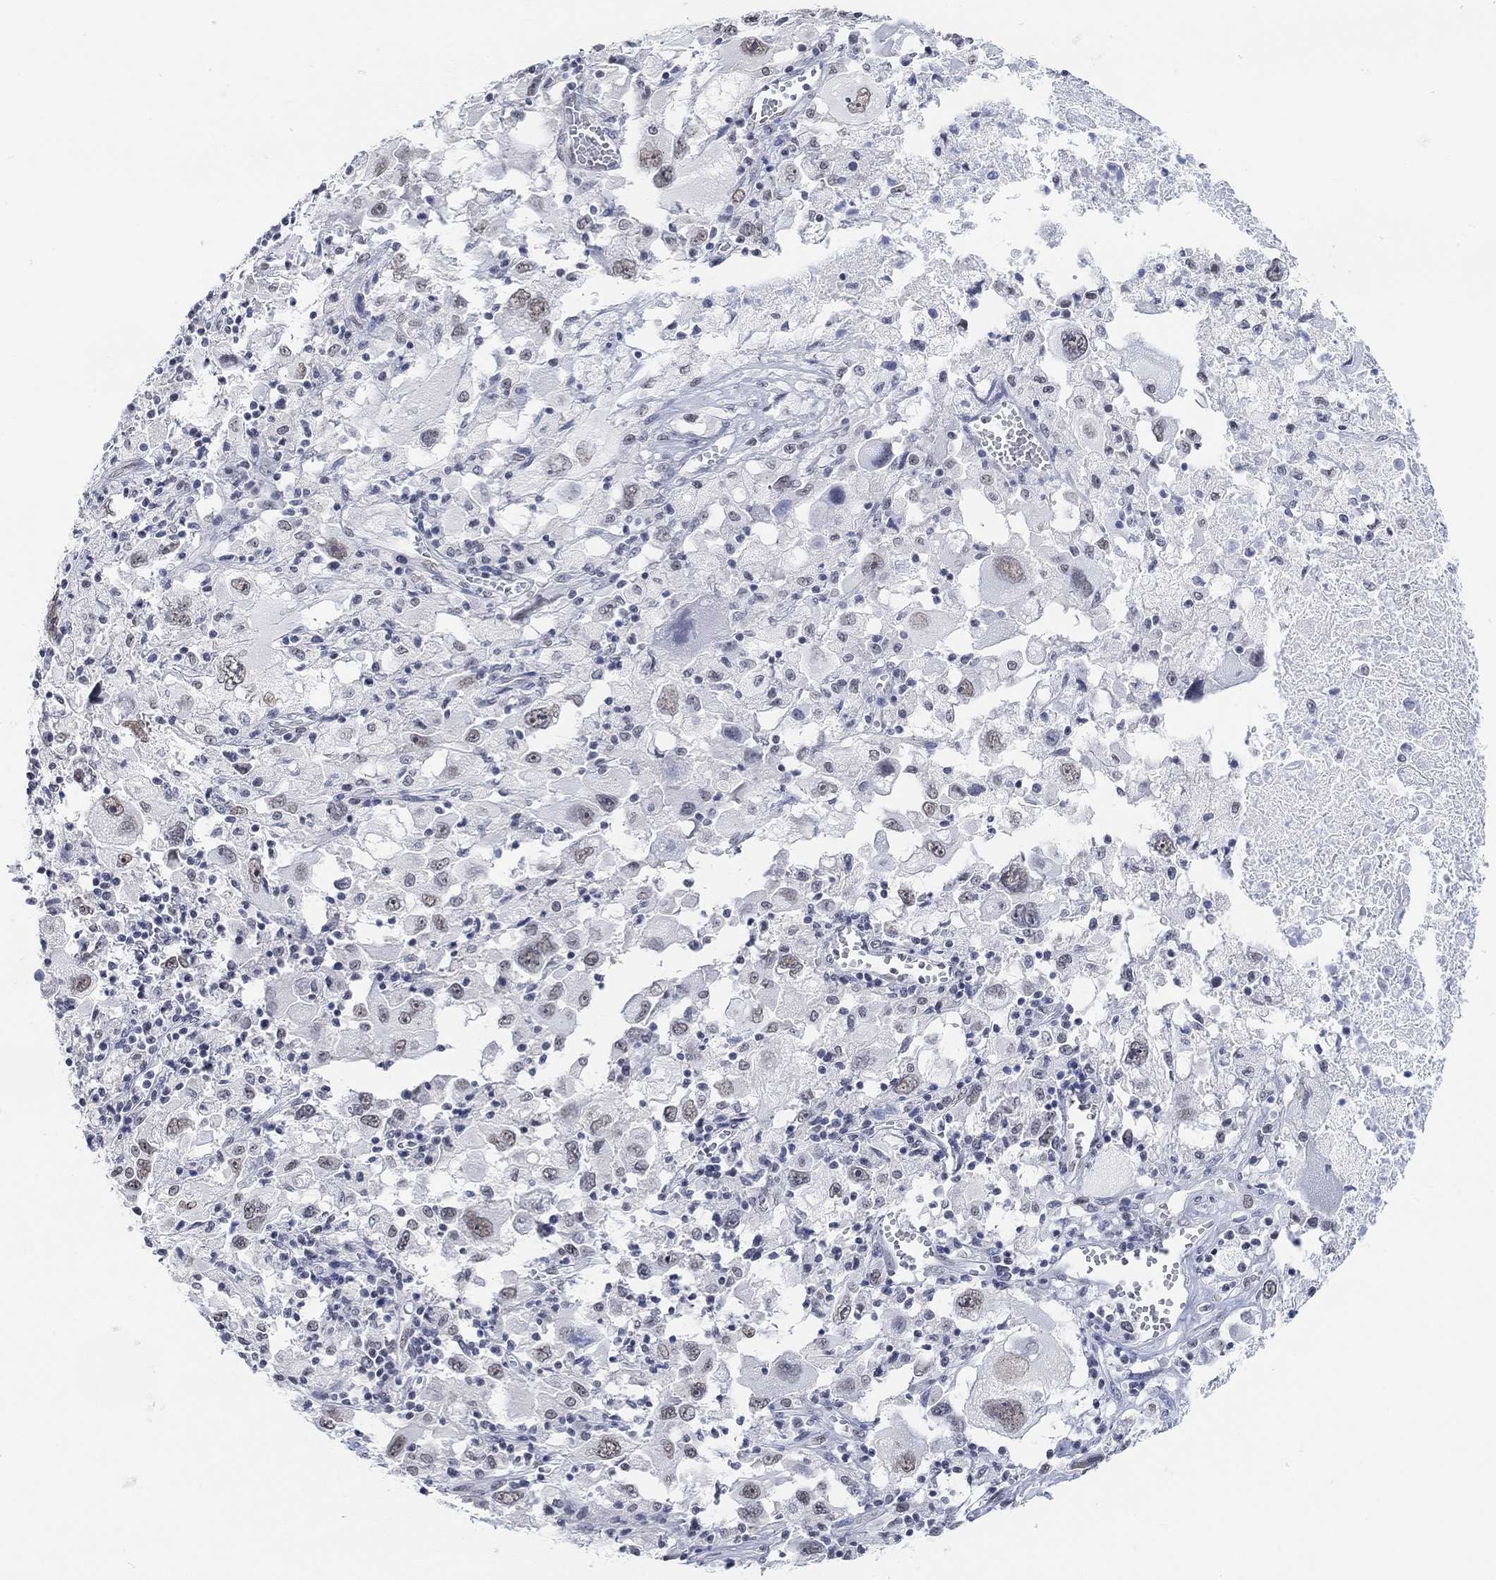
{"staining": {"intensity": "weak", "quantity": "<25%", "location": "nuclear"}, "tissue": "melanoma", "cell_type": "Tumor cells", "image_type": "cancer", "snomed": [{"axis": "morphology", "description": "Malignant melanoma, Metastatic site"}, {"axis": "topography", "description": "Soft tissue"}], "caption": "High magnification brightfield microscopy of malignant melanoma (metastatic site) stained with DAB (3,3'-diaminobenzidine) (brown) and counterstained with hematoxylin (blue): tumor cells show no significant staining.", "gene": "PURG", "patient": {"sex": "male", "age": 50}}